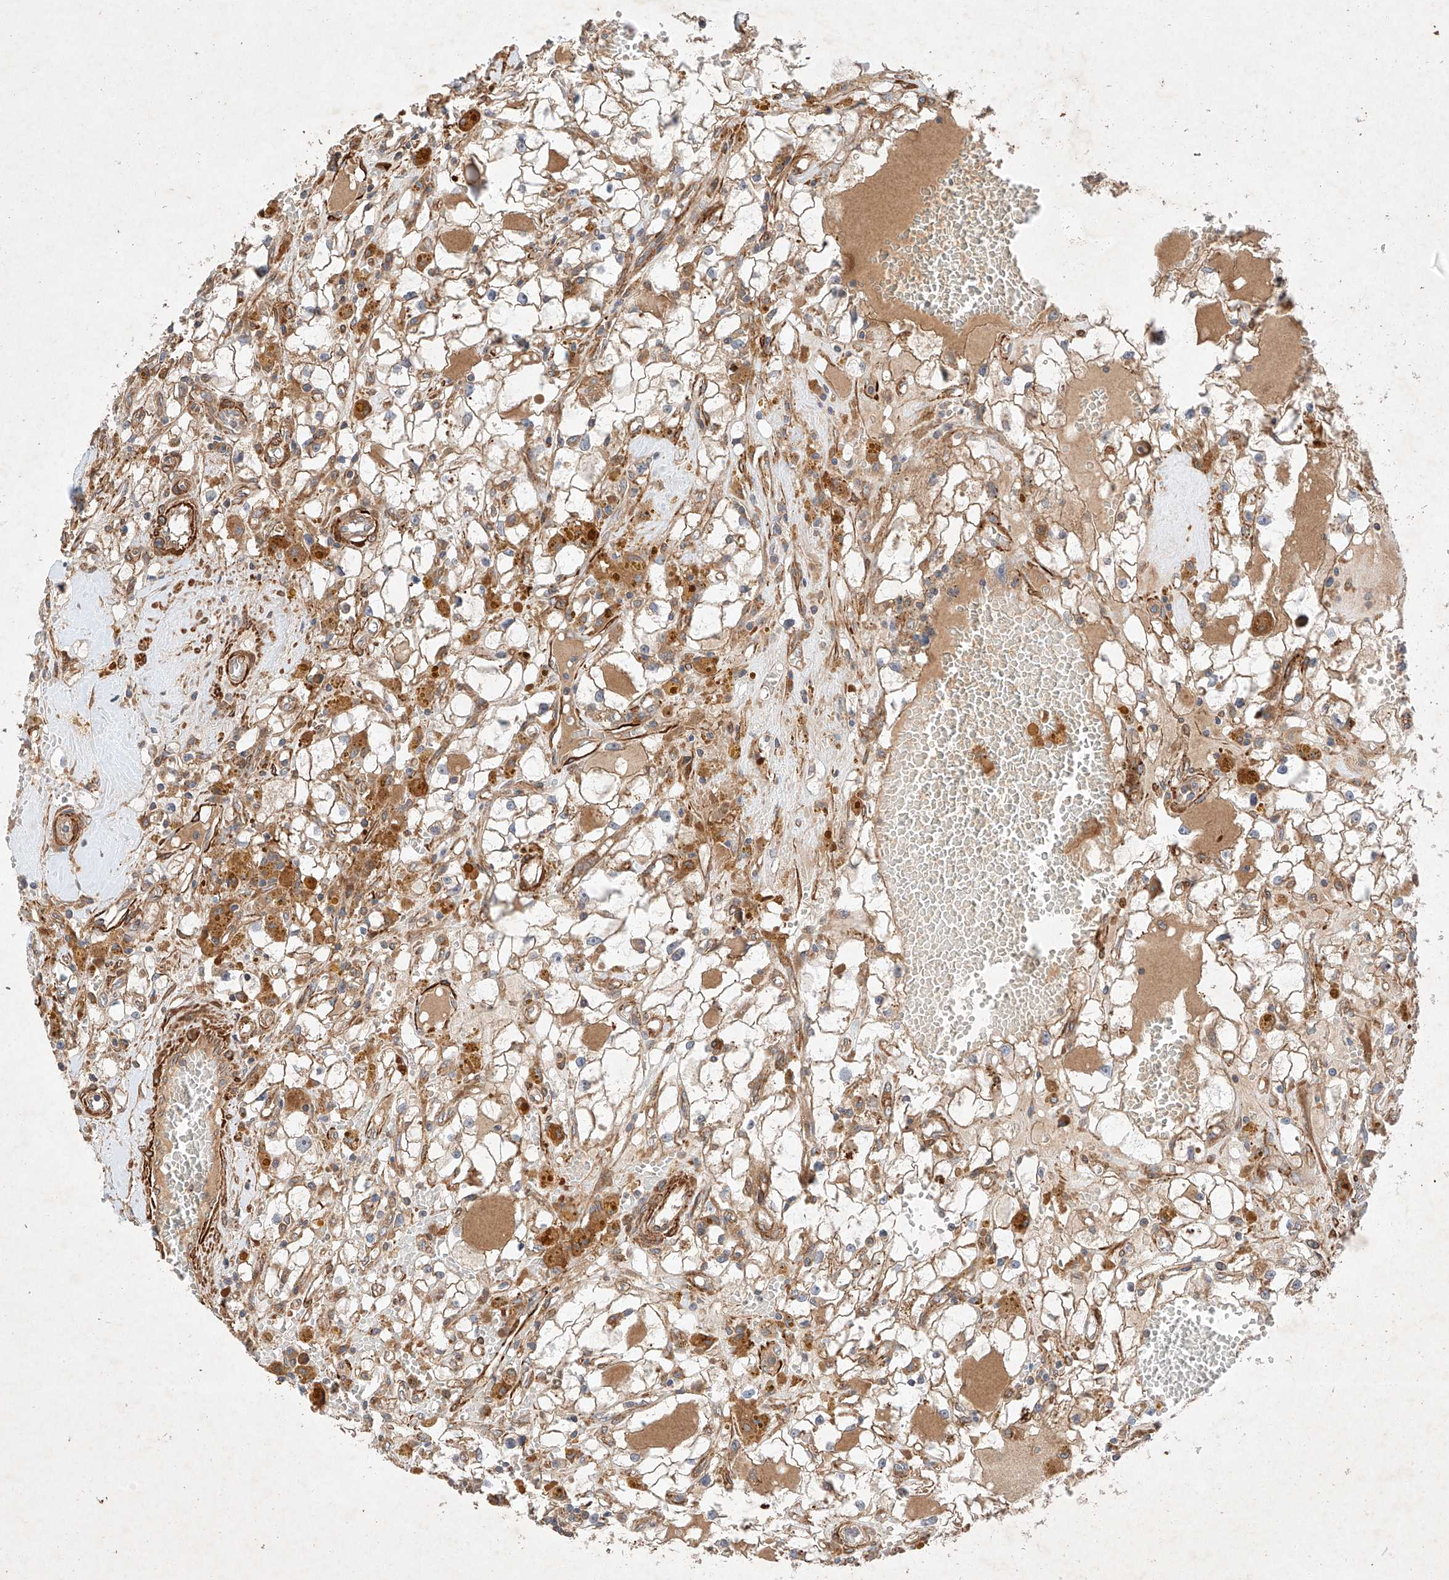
{"staining": {"intensity": "moderate", "quantity": "25%-75%", "location": "cytoplasmic/membranous"}, "tissue": "renal cancer", "cell_type": "Tumor cells", "image_type": "cancer", "snomed": [{"axis": "morphology", "description": "Adenocarcinoma, NOS"}, {"axis": "topography", "description": "Kidney"}], "caption": "Immunohistochemistry (IHC) histopathology image of neoplastic tissue: renal cancer stained using IHC displays medium levels of moderate protein expression localized specifically in the cytoplasmic/membranous of tumor cells, appearing as a cytoplasmic/membranous brown color.", "gene": "RAB23", "patient": {"sex": "male", "age": 56}}